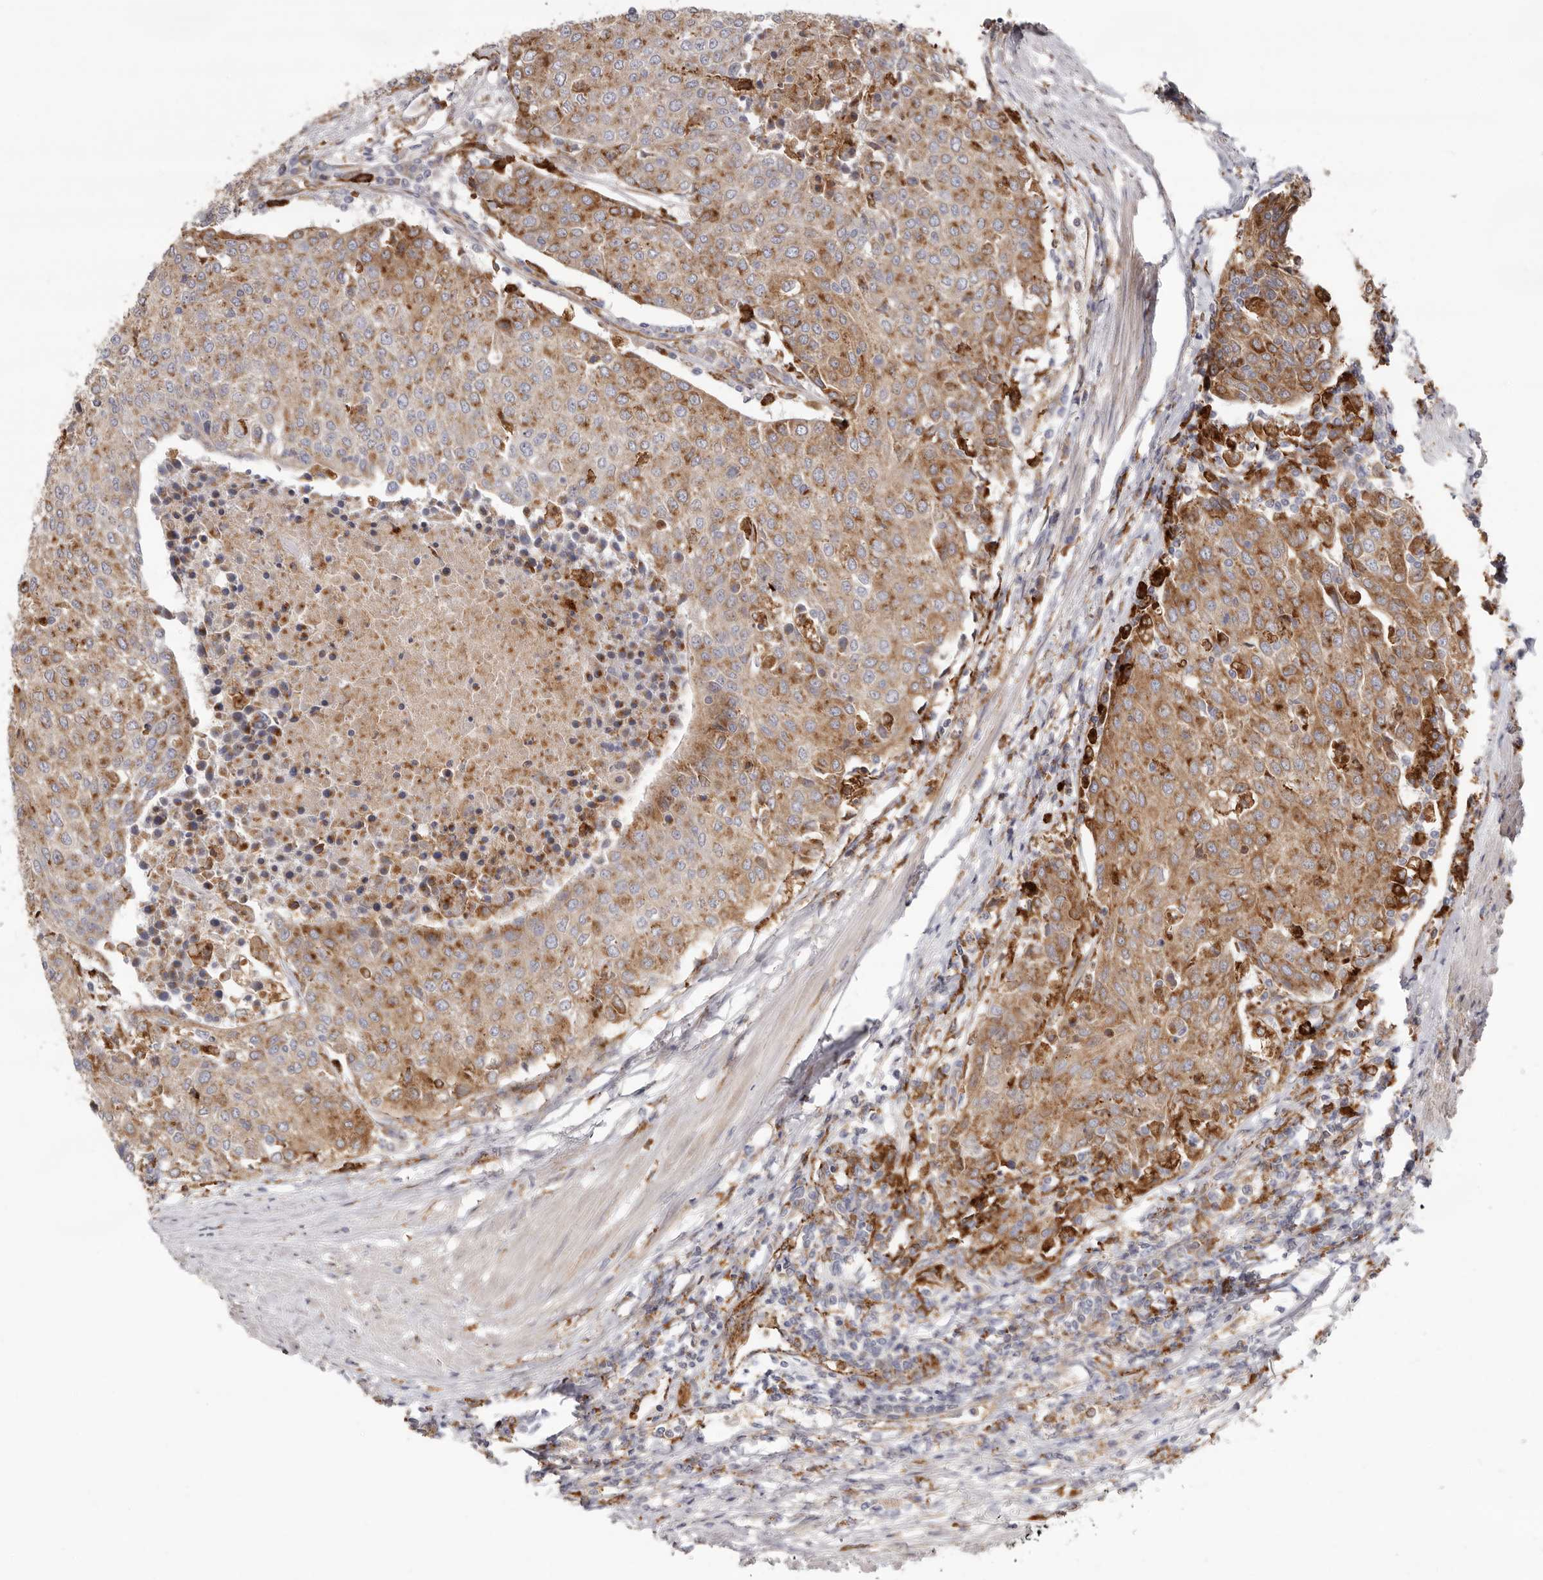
{"staining": {"intensity": "moderate", "quantity": ">75%", "location": "cytoplasmic/membranous"}, "tissue": "urothelial cancer", "cell_type": "Tumor cells", "image_type": "cancer", "snomed": [{"axis": "morphology", "description": "Urothelial carcinoma, High grade"}, {"axis": "topography", "description": "Urinary bladder"}], "caption": "This image exhibits immunohistochemistry (IHC) staining of urothelial carcinoma (high-grade), with medium moderate cytoplasmic/membranous expression in about >75% of tumor cells.", "gene": "GRN", "patient": {"sex": "female", "age": 85}}